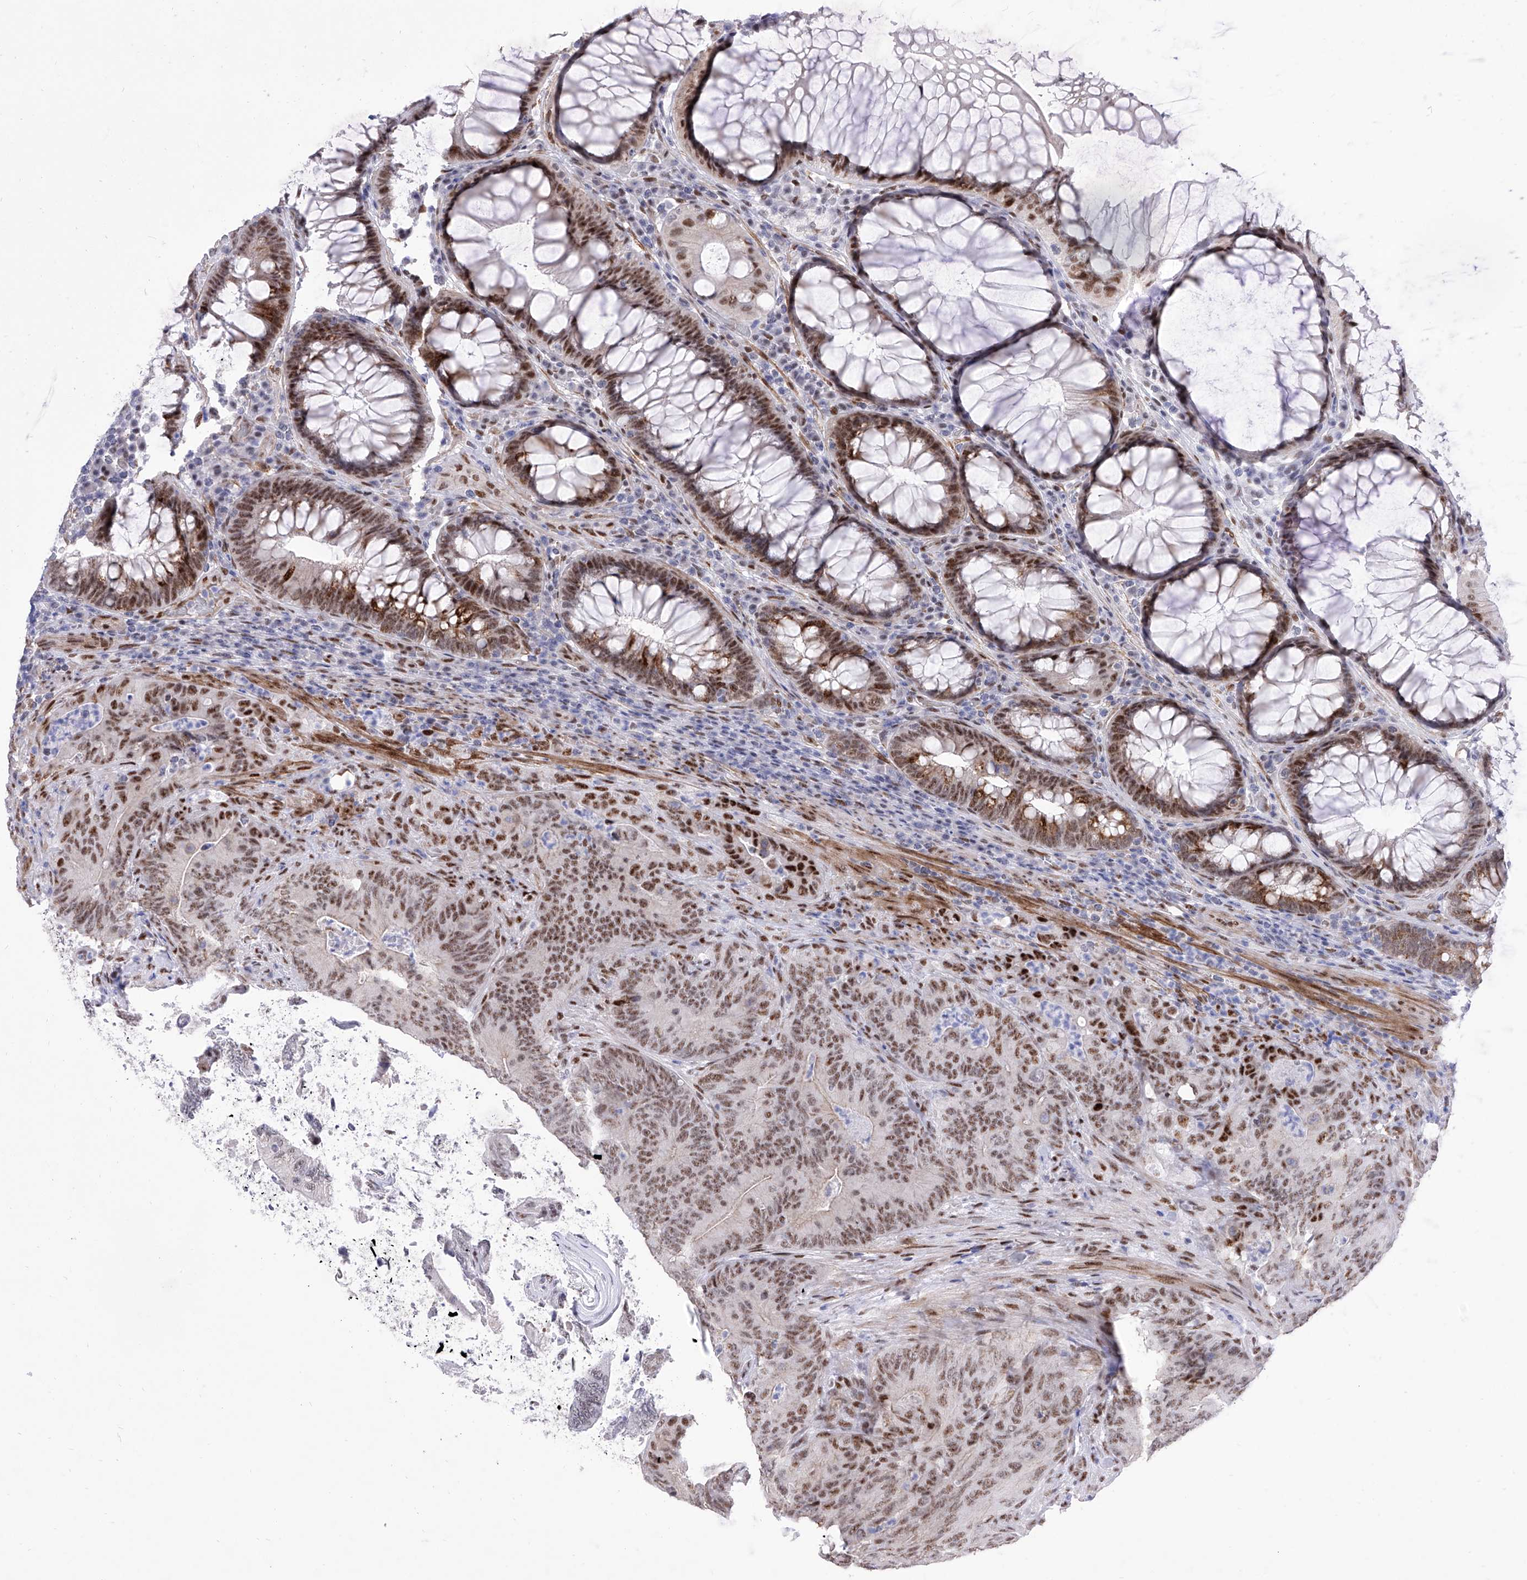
{"staining": {"intensity": "moderate", "quantity": ">75%", "location": "nuclear"}, "tissue": "colorectal cancer", "cell_type": "Tumor cells", "image_type": "cancer", "snomed": [{"axis": "morphology", "description": "Normal tissue, NOS"}, {"axis": "topography", "description": "Colon"}], "caption": "Tumor cells demonstrate moderate nuclear staining in approximately >75% of cells in colorectal cancer.", "gene": "ATN1", "patient": {"sex": "female", "age": 82}}